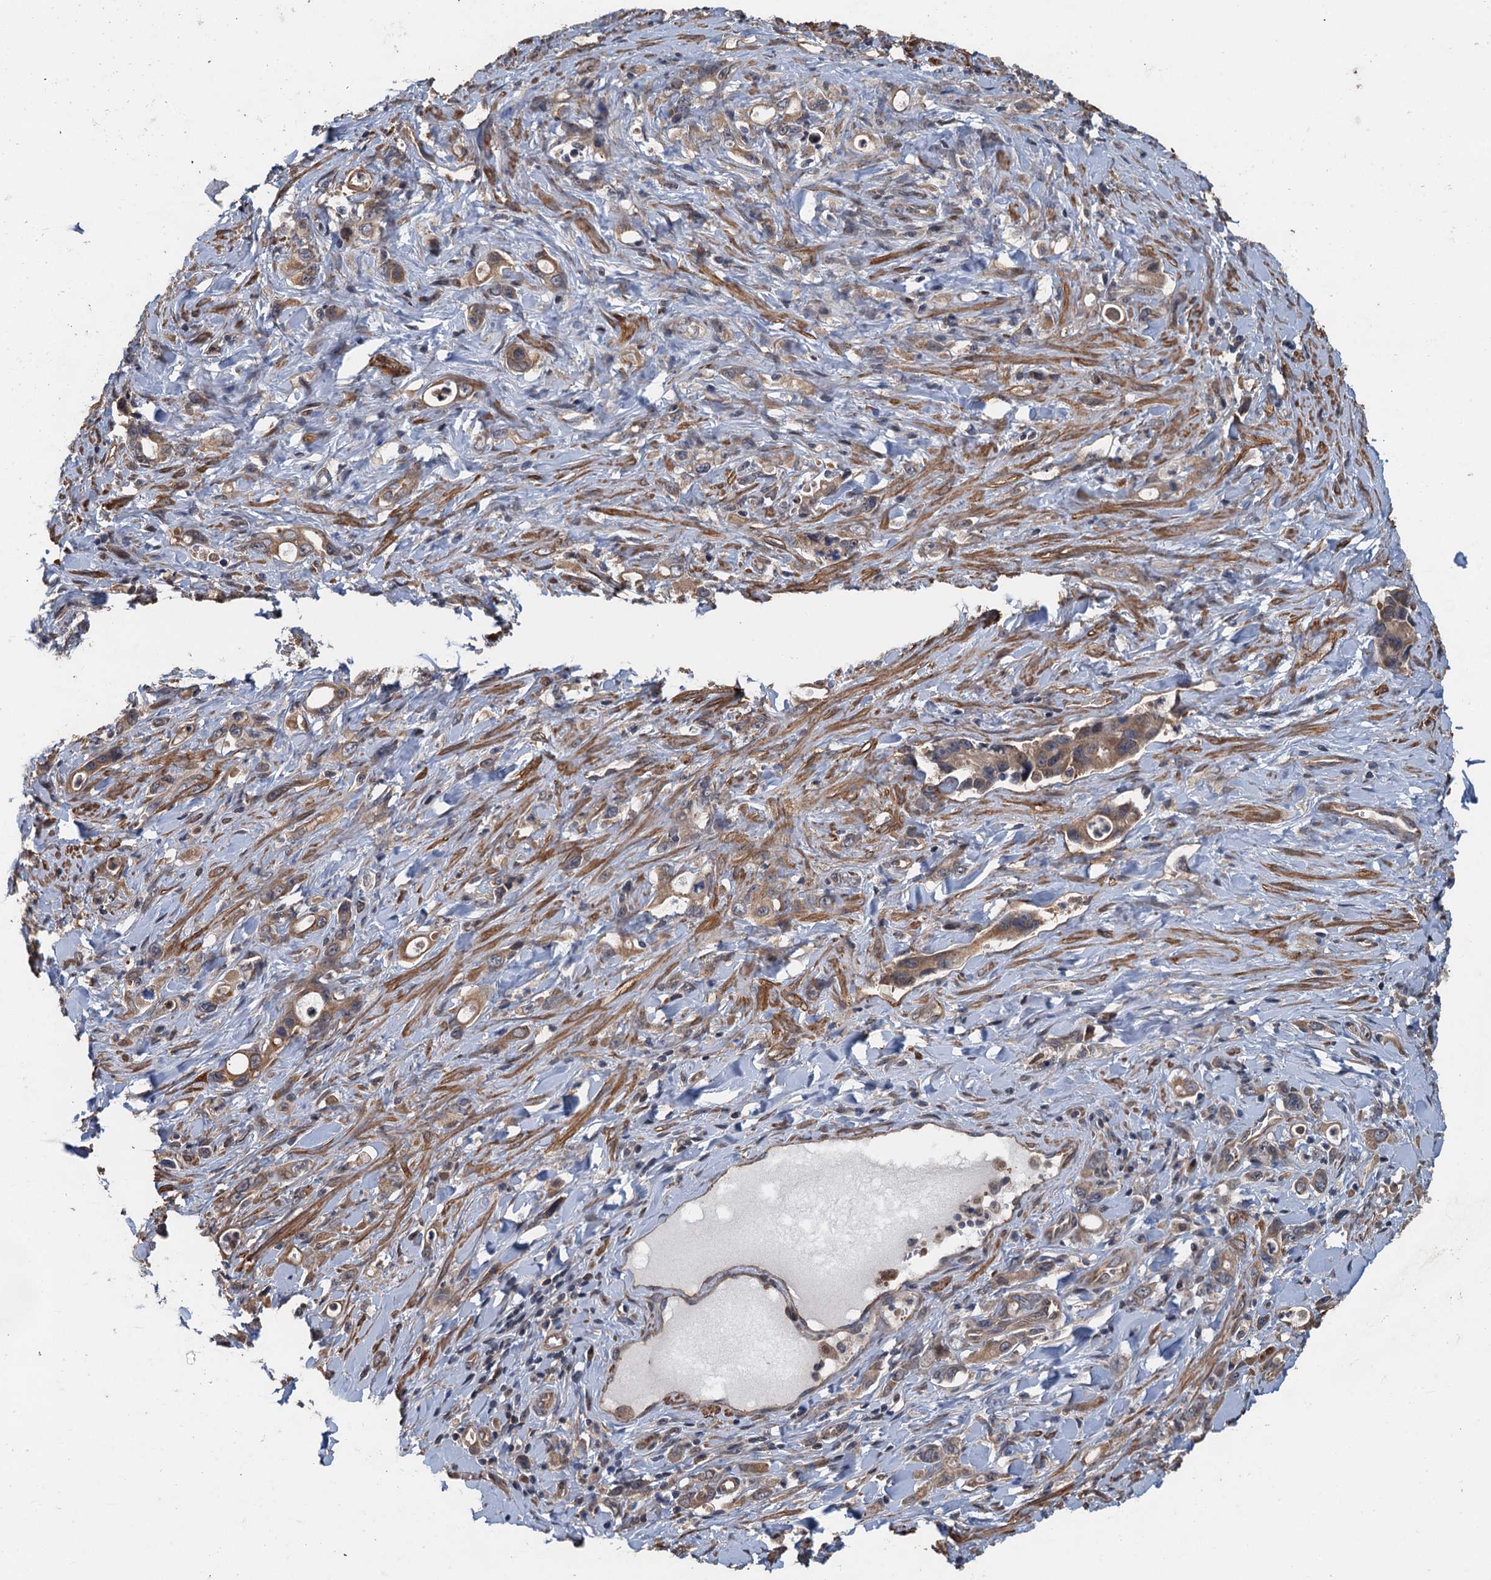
{"staining": {"intensity": "moderate", "quantity": ">75%", "location": "cytoplasmic/membranous"}, "tissue": "stomach cancer", "cell_type": "Tumor cells", "image_type": "cancer", "snomed": [{"axis": "morphology", "description": "Adenocarcinoma, NOS"}, {"axis": "topography", "description": "Stomach, lower"}], "caption": "The photomicrograph reveals a brown stain indicating the presence of a protein in the cytoplasmic/membranous of tumor cells in stomach adenocarcinoma. The staining was performed using DAB, with brown indicating positive protein expression. Nuclei are stained blue with hematoxylin.", "gene": "MEAK7", "patient": {"sex": "female", "age": 43}}